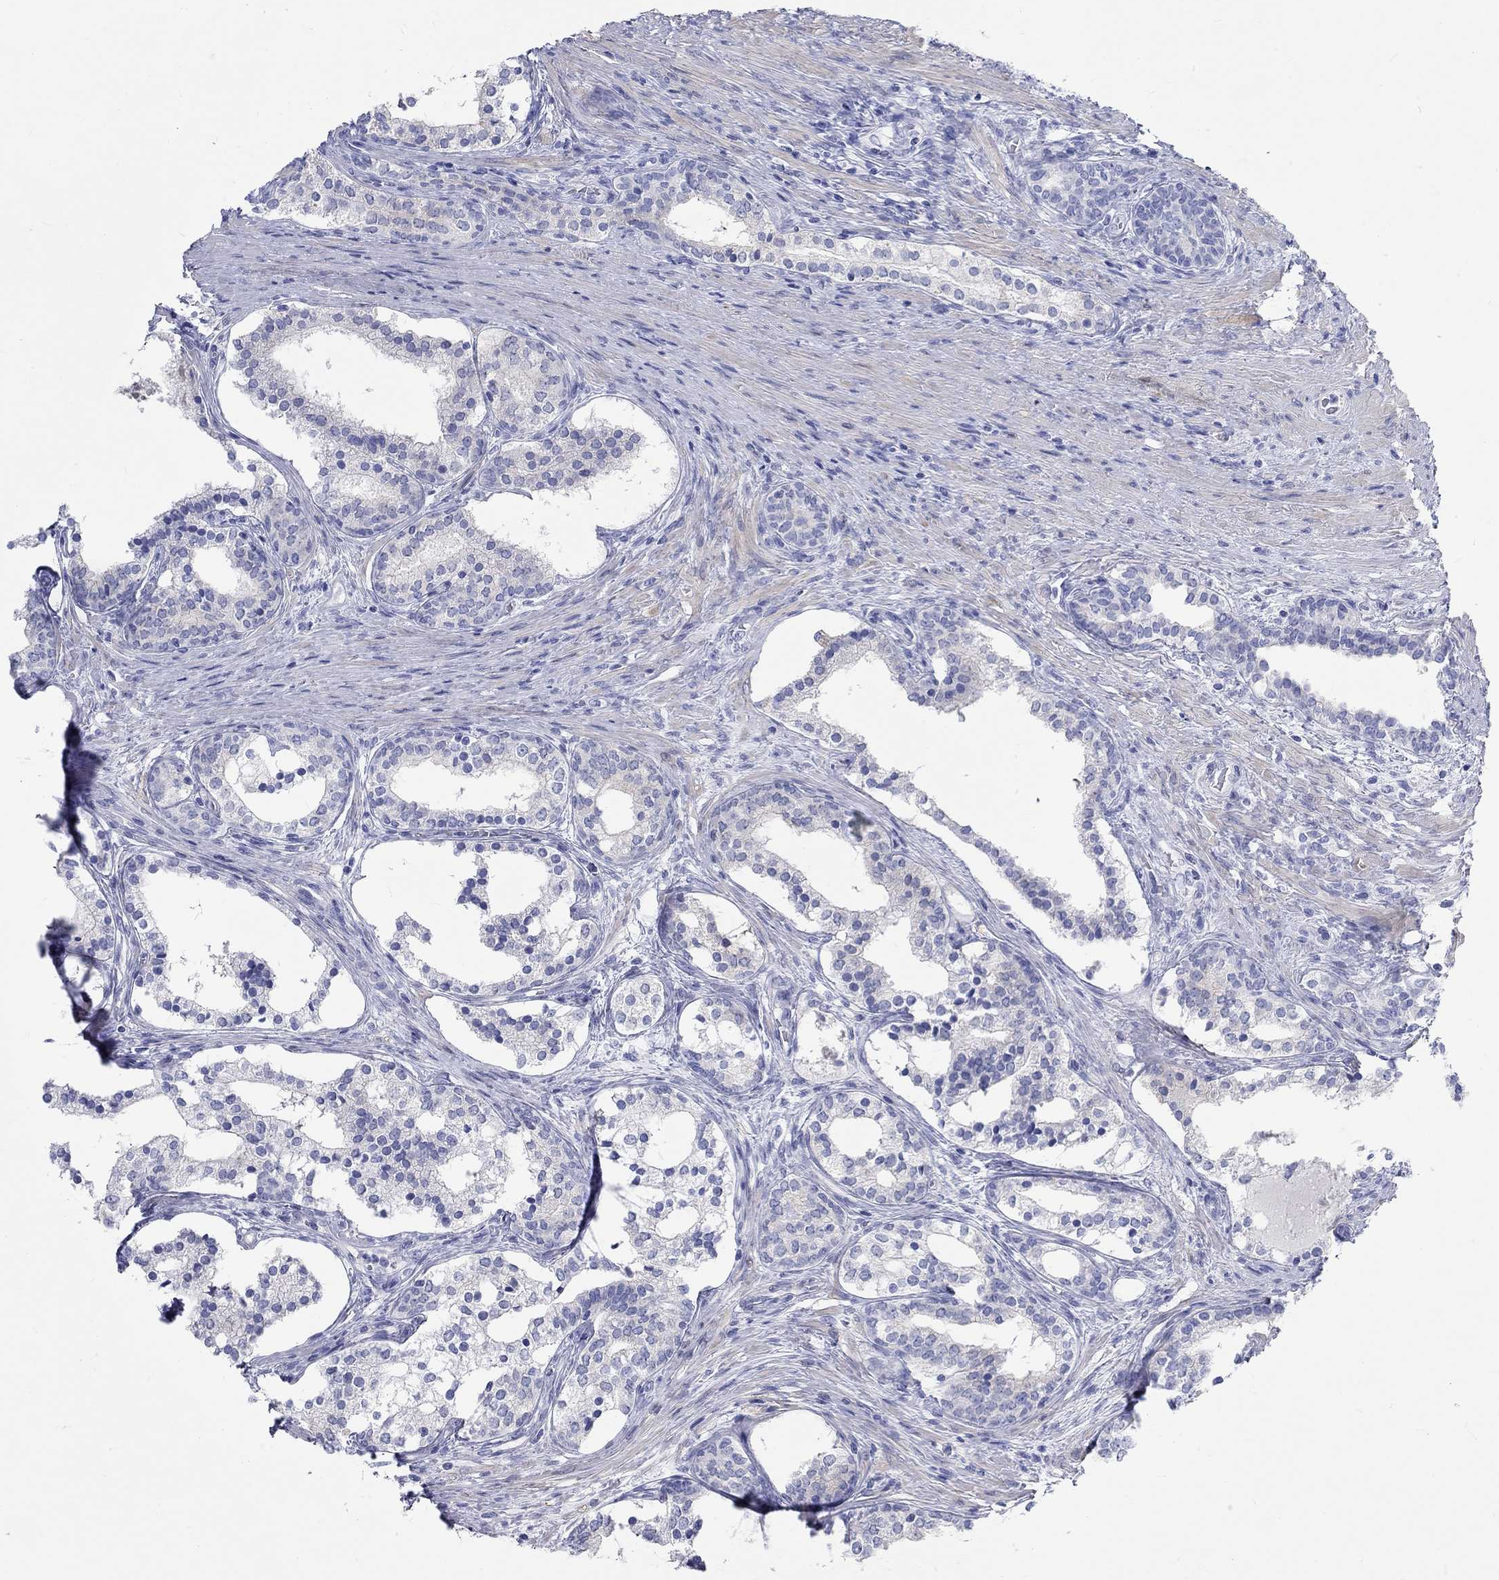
{"staining": {"intensity": "negative", "quantity": "none", "location": "none"}, "tissue": "prostate cancer", "cell_type": "Tumor cells", "image_type": "cancer", "snomed": [{"axis": "morphology", "description": "Adenocarcinoma, NOS"}, {"axis": "morphology", "description": "Adenocarcinoma, High grade"}, {"axis": "topography", "description": "Prostate"}], "caption": "High magnification brightfield microscopy of adenocarcinoma (prostate) stained with DAB (3,3'-diaminobenzidine) (brown) and counterstained with hematoxylin (blue): tumor cells show no significant expression.", "gene": "SPATA9", "patient": {"sex": "male", "age": 61}}